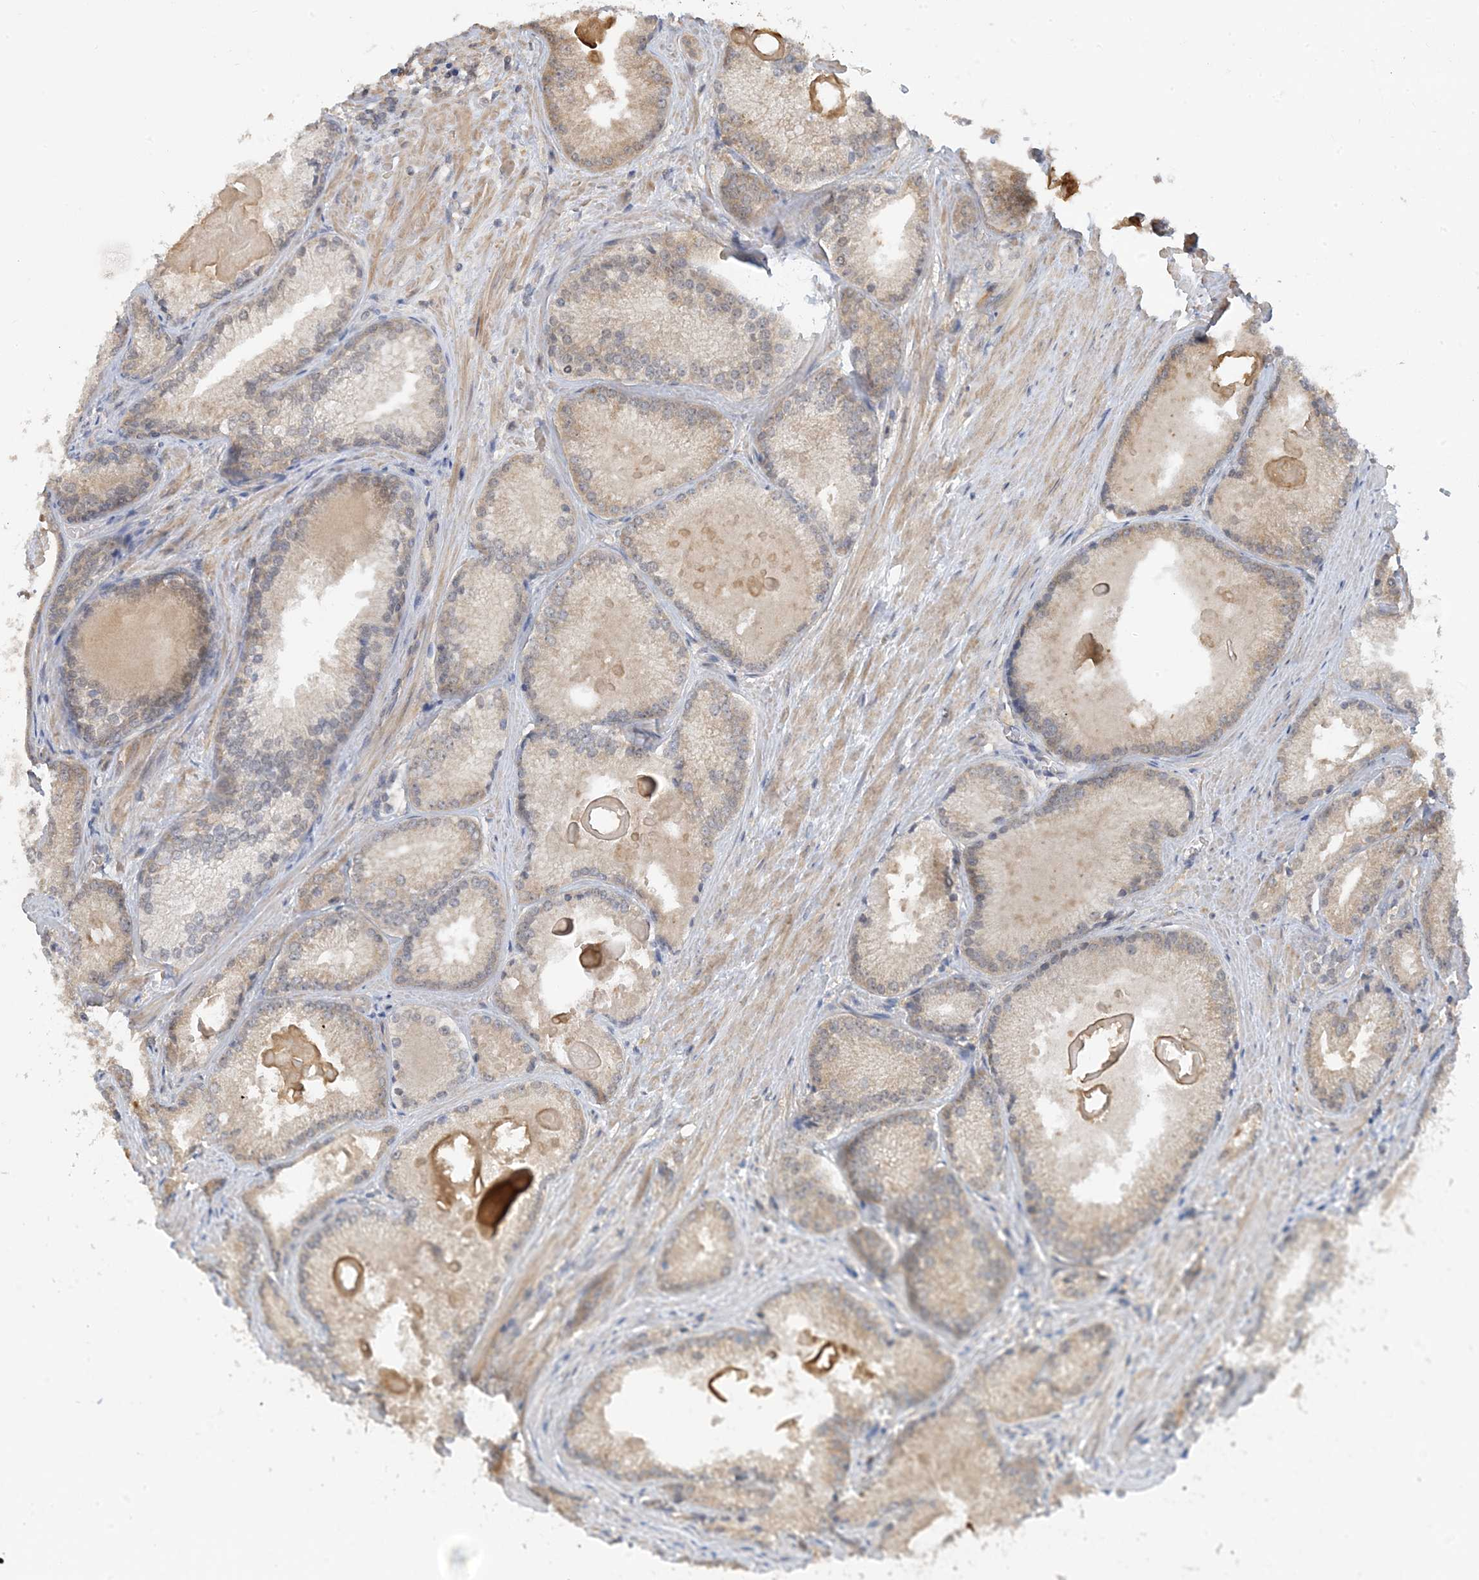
{"staining": {"intensity": "moderate", "quantity": "<25%", "location": "cytoplasmic/membranous"}, "tissue": "prostate cancer", "cell_type": "Tumor cells", "image_type": "cancer", "snomed": [{"axis": "morphology", "description": "Adenocarcinoma, High grade"}, {"axis": "topography", "description": "Prostate"}], "caption": "Immunohistochemical staining of human high-grade adenocarcinoma (prostate) reveals low levels of moderate cytoplasmic/membranous expression in approximately <25% of tumor cells.", "gene": "WDR26", "patient": {"sex": "male", "age": 66}}